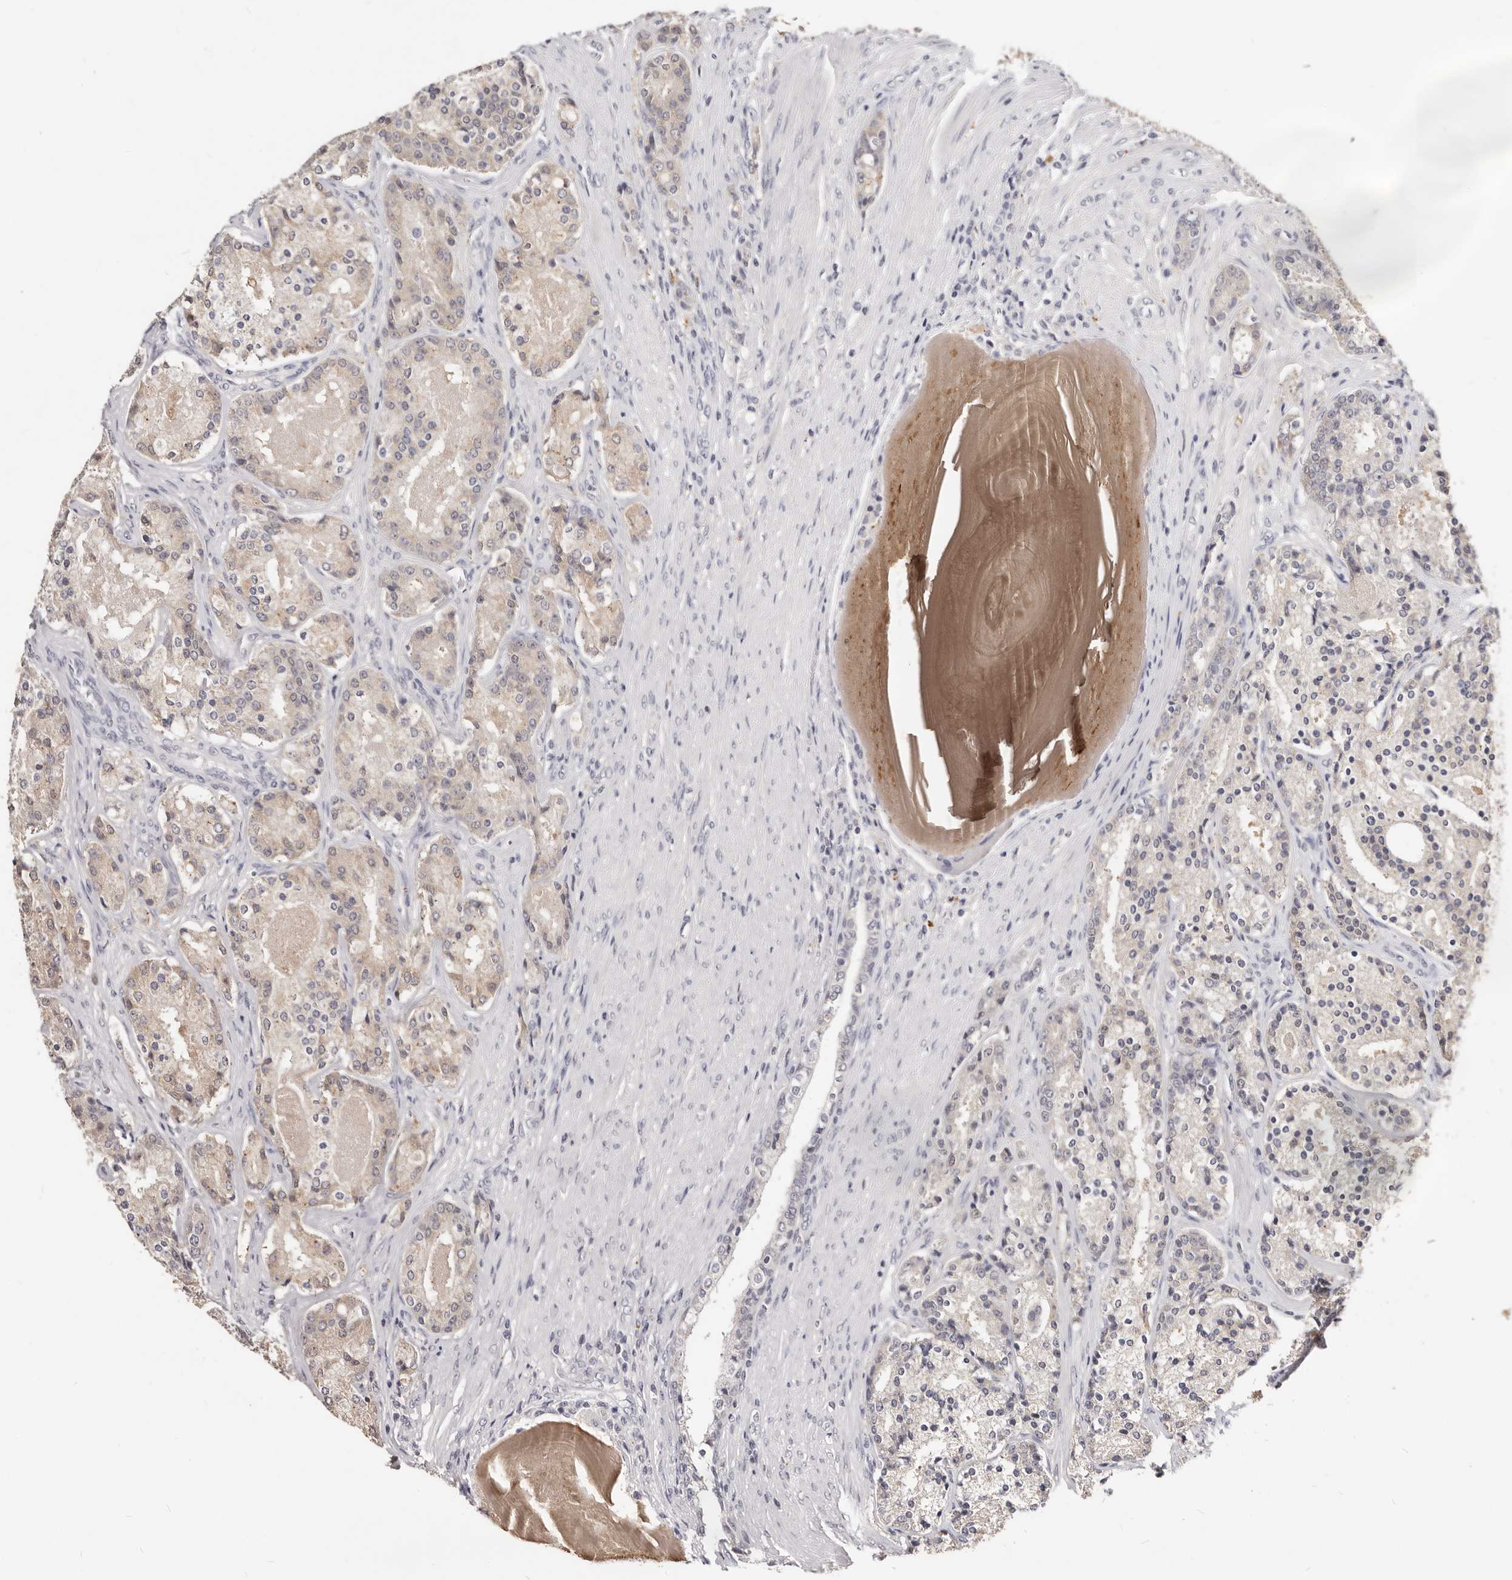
{"staining": {"intensity": "negative", "quantity": "none", "location": "none"}, "tissue": "prostate cancer", "cell_type": "Tumor cells", "image_type": "cancer", "snomed": [{"axis": "morphology", "description": "Adenocarcinoma, High grade"}, {"axis": "topography", "description": "Prostate"}], "caption": "Tumor cells are negative for brown protein staining in adenocarcinoma (high-grade) (prostate).", "gene": "TSPAN13", "patient": {"sex": "male", "age": 60}}